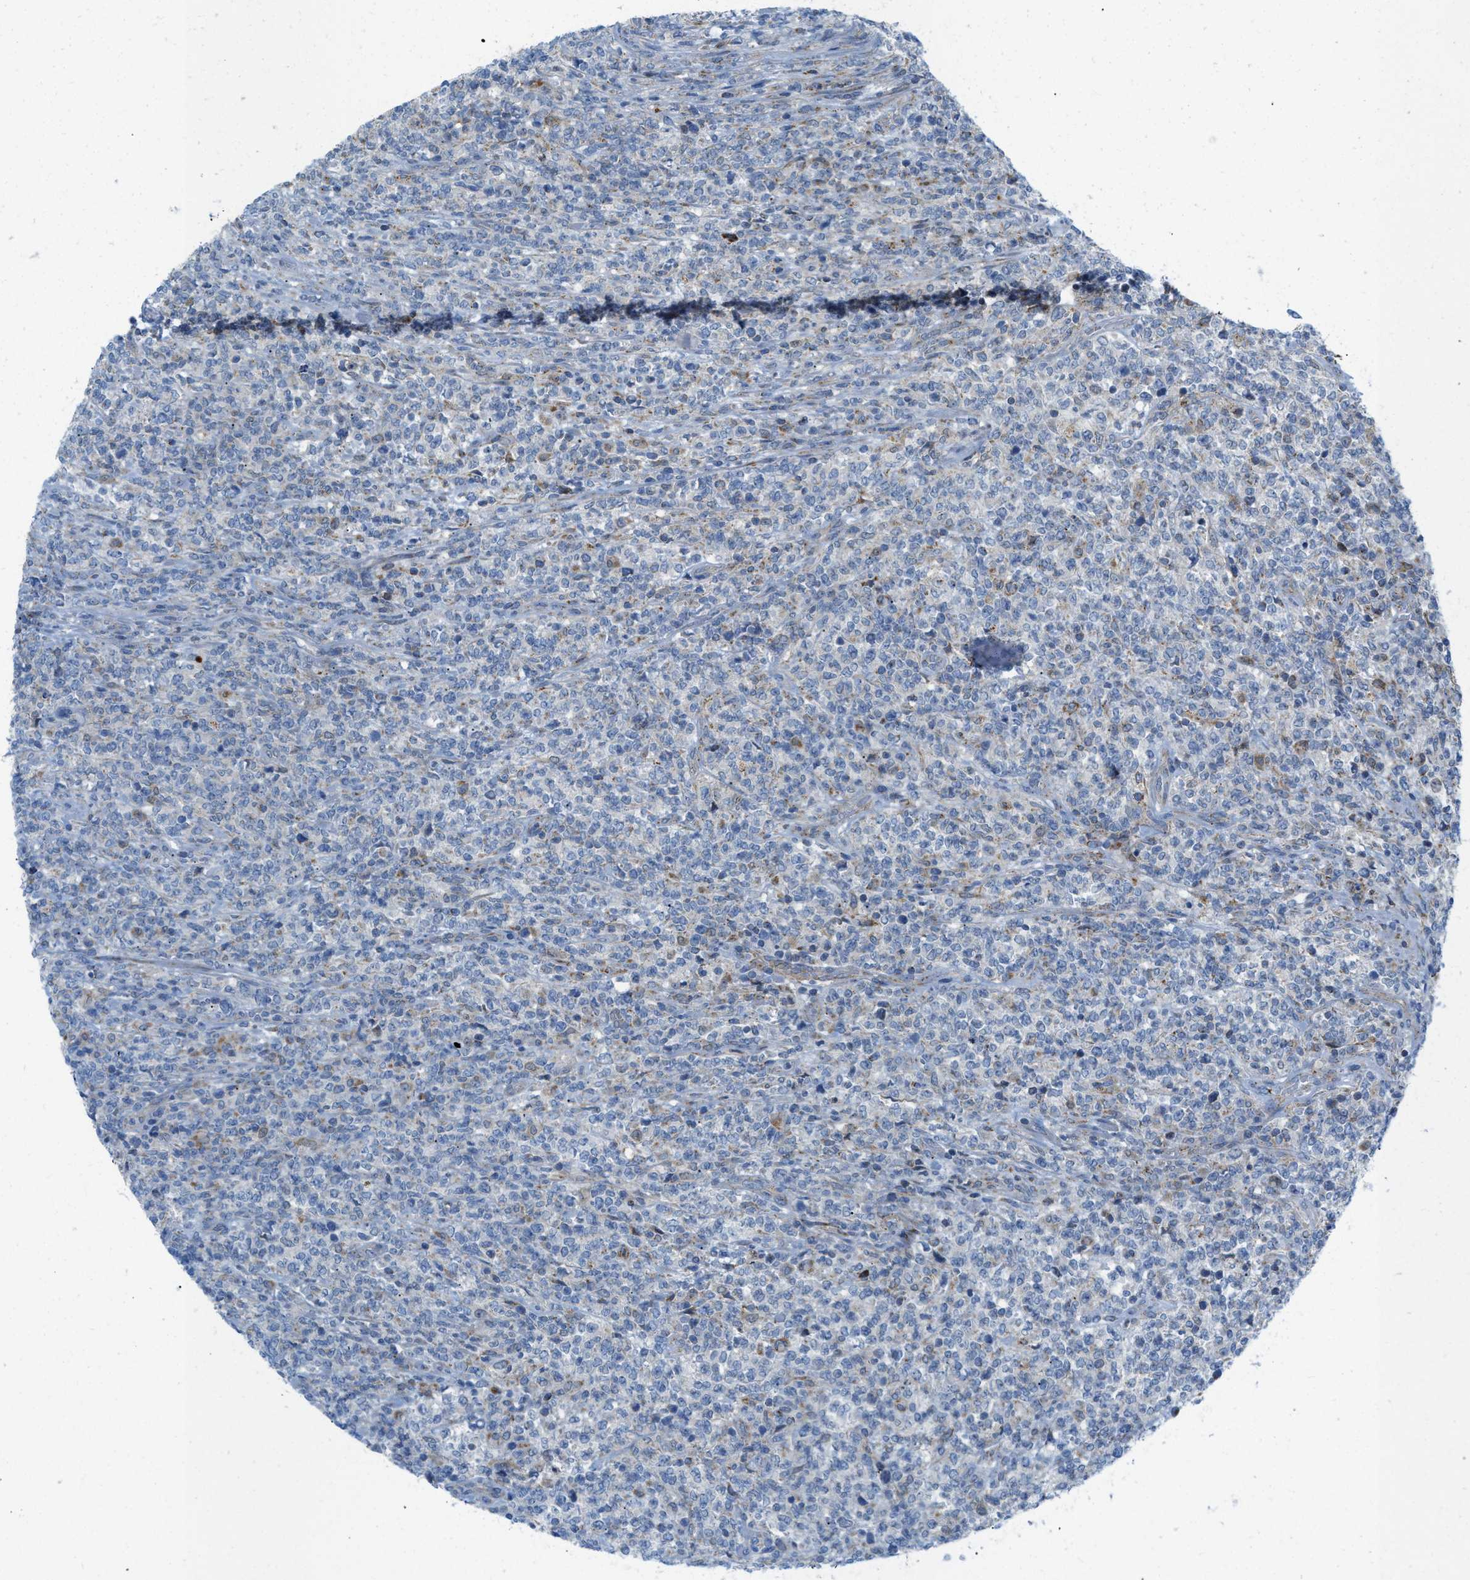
{"staining": {"intensity": "negative", "quantity": "none", "location": "none"}, "tissue": "lymphoma", "cell_type": "Tumor cells", "image_type": "cancer", "snomed": [{"axis": "morphology", "description": "Malignant lymphoma, non-Hodgkin's type, High grade"}, {"axis": "topography", "description": "Soft tissue"}], "caption": "Photomicrograph shows no protein staining in tumor cells of high-grade malignant lymphoma, non-Hodgkin's type tissue.", "gene": "RBBP9", "patient": {"sex": "male", "age": 18}}